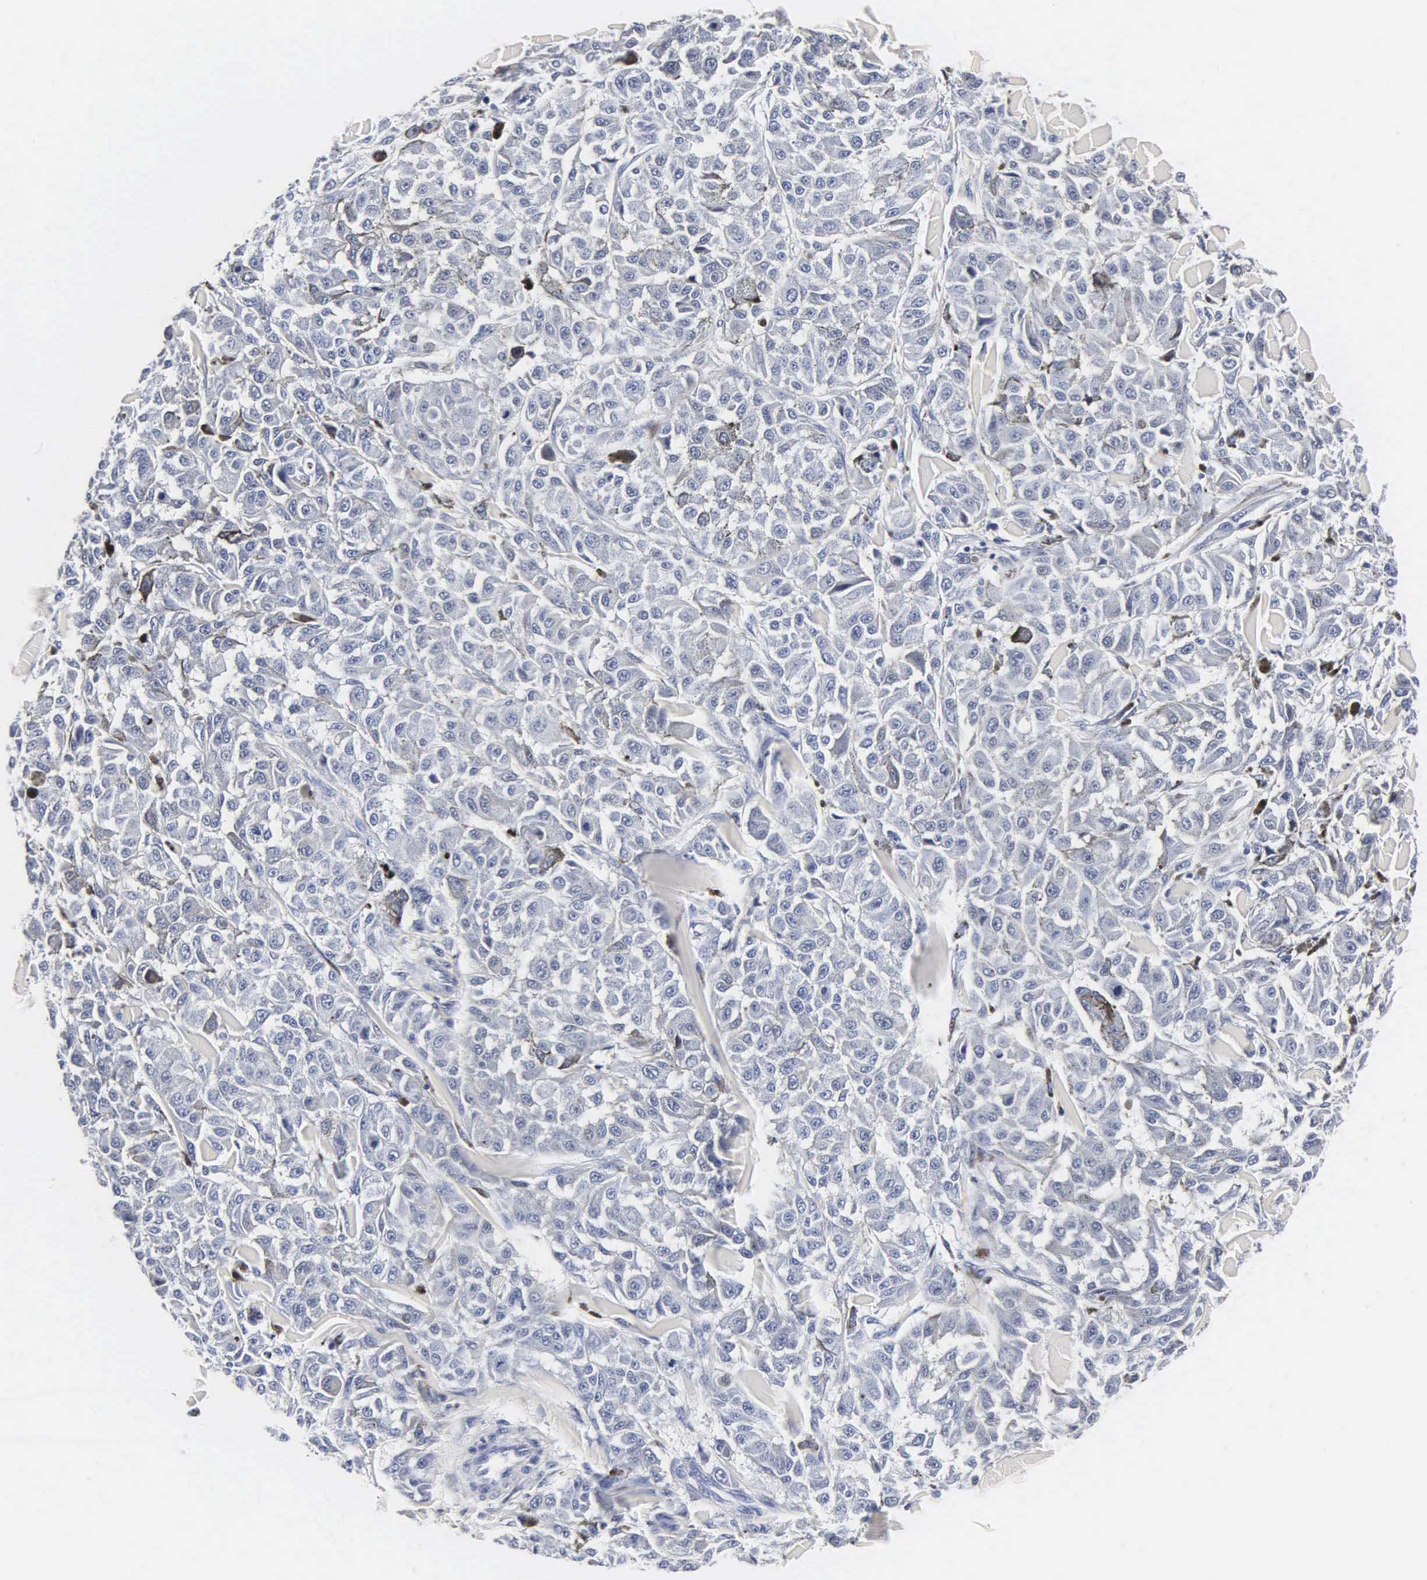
{"staining": {"intensity": "negative", "quantity": "none", "location": "none"}, "tissue": "melanoma", "cell_type": "Tumor cells", "image_type": "cancer", "snomed": [{"axis": "morphology", "description": "Malignant melanoma, NOS"}, {"axis": "topography", "description": "Skin"}], "caption": "Immunohistochemistry of human melanoma demonstrates no positivity in tumor cells.", "gene": "MB", "patient": {"sex": "female", "age": 64}}